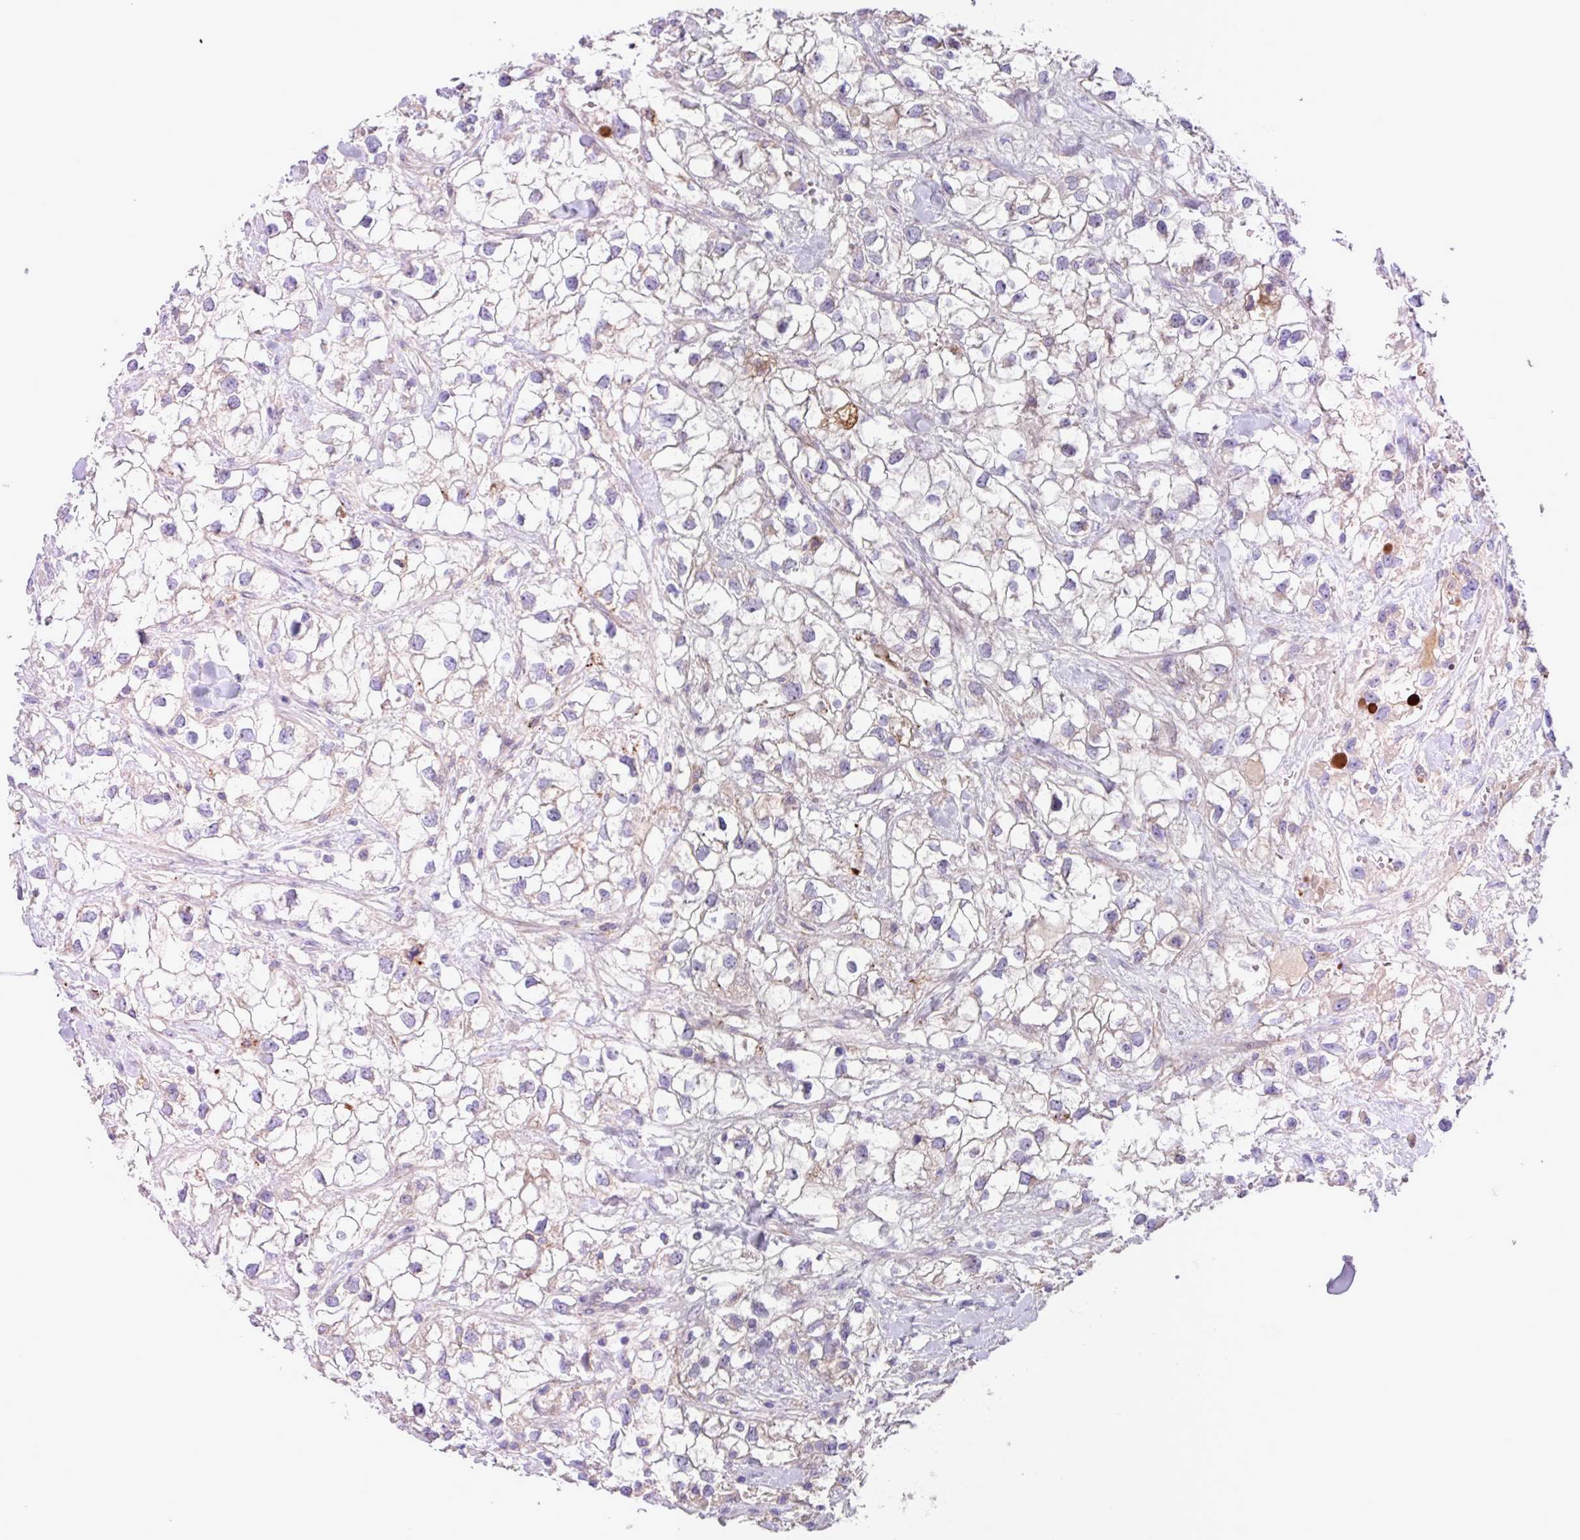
{"staining": {"intensity": "negative", "quantity": "none", "location": "none"}, "tissue": "renal cancer", "cell_type": "Tumor cells", "image_type": "cancer", "snomed": [{"axis": "morphology", "description": "Adenocarcinoma, NOS"}, {"axis": "topography", "description": "Kidney"}], "caption": "Renal cancer (adenocarcinoma) stained for a protein using immunohistochemistry demonstrates no staining tumor cells.", "gene": "IQCJ", "patient": {"sex": "male", "age": 59}}